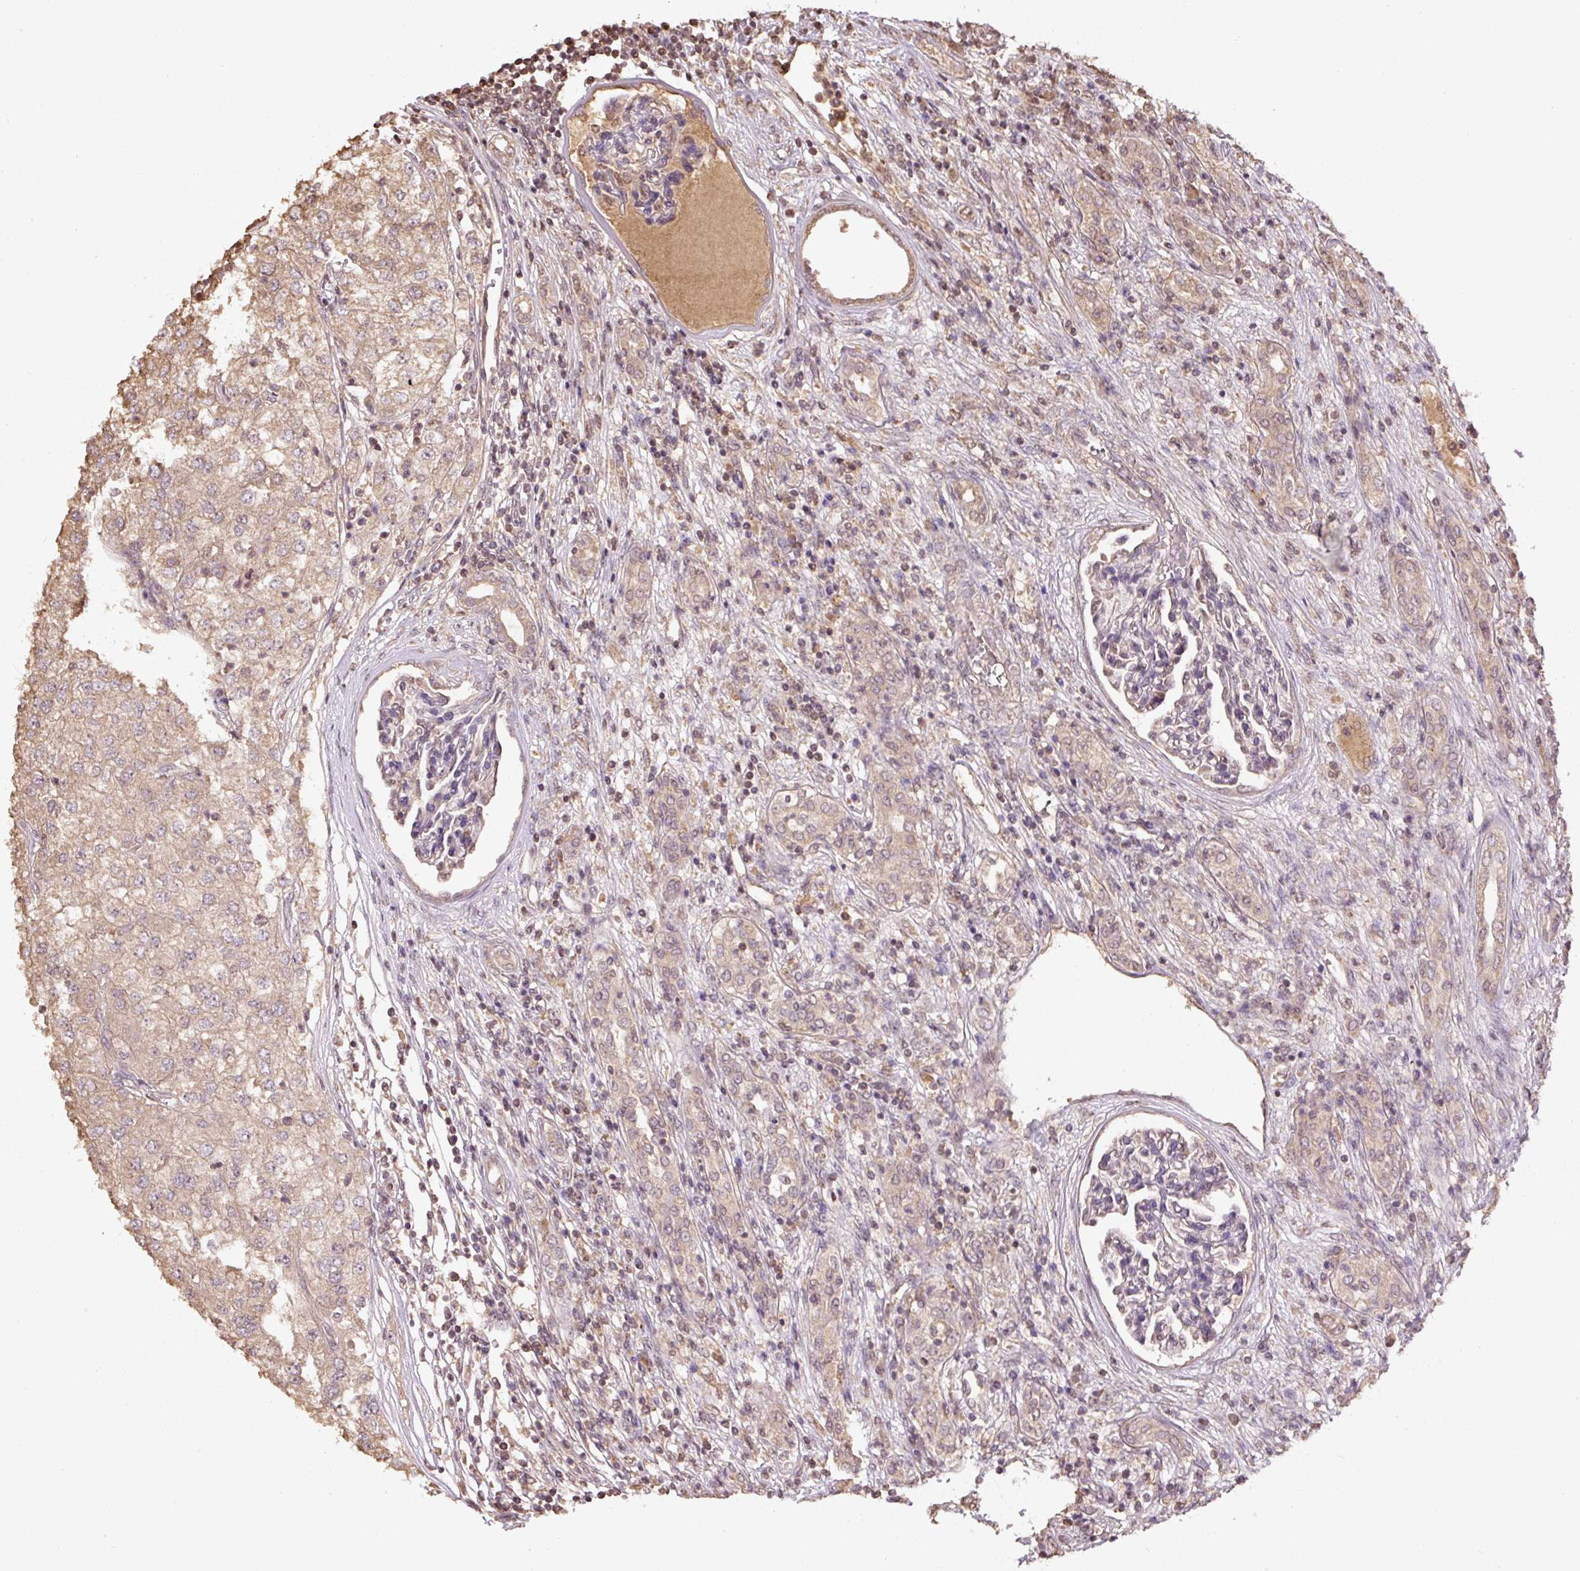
{"staining": {"intensity": "weak", "quantity": ">75%", "location": "cytoplasmic/membranous"}, "tissue": "renal cancer", "cell_type": "Tumor cells", "image_type": "cancer", "snomed": [{"axis": "morphology", "description": "Adenocarcinoma, NOS"}, {"axis": "topography", "description": "Kidney"}], "caption": "About >75% of tumor cells in human renal adenocarcinoma display weak cytoplasmic/membranous protein staining as visualized by brown immunohistochemical staining.", "gene": "TMEM170B", "patient": {"sex": "female", "age": 54}}